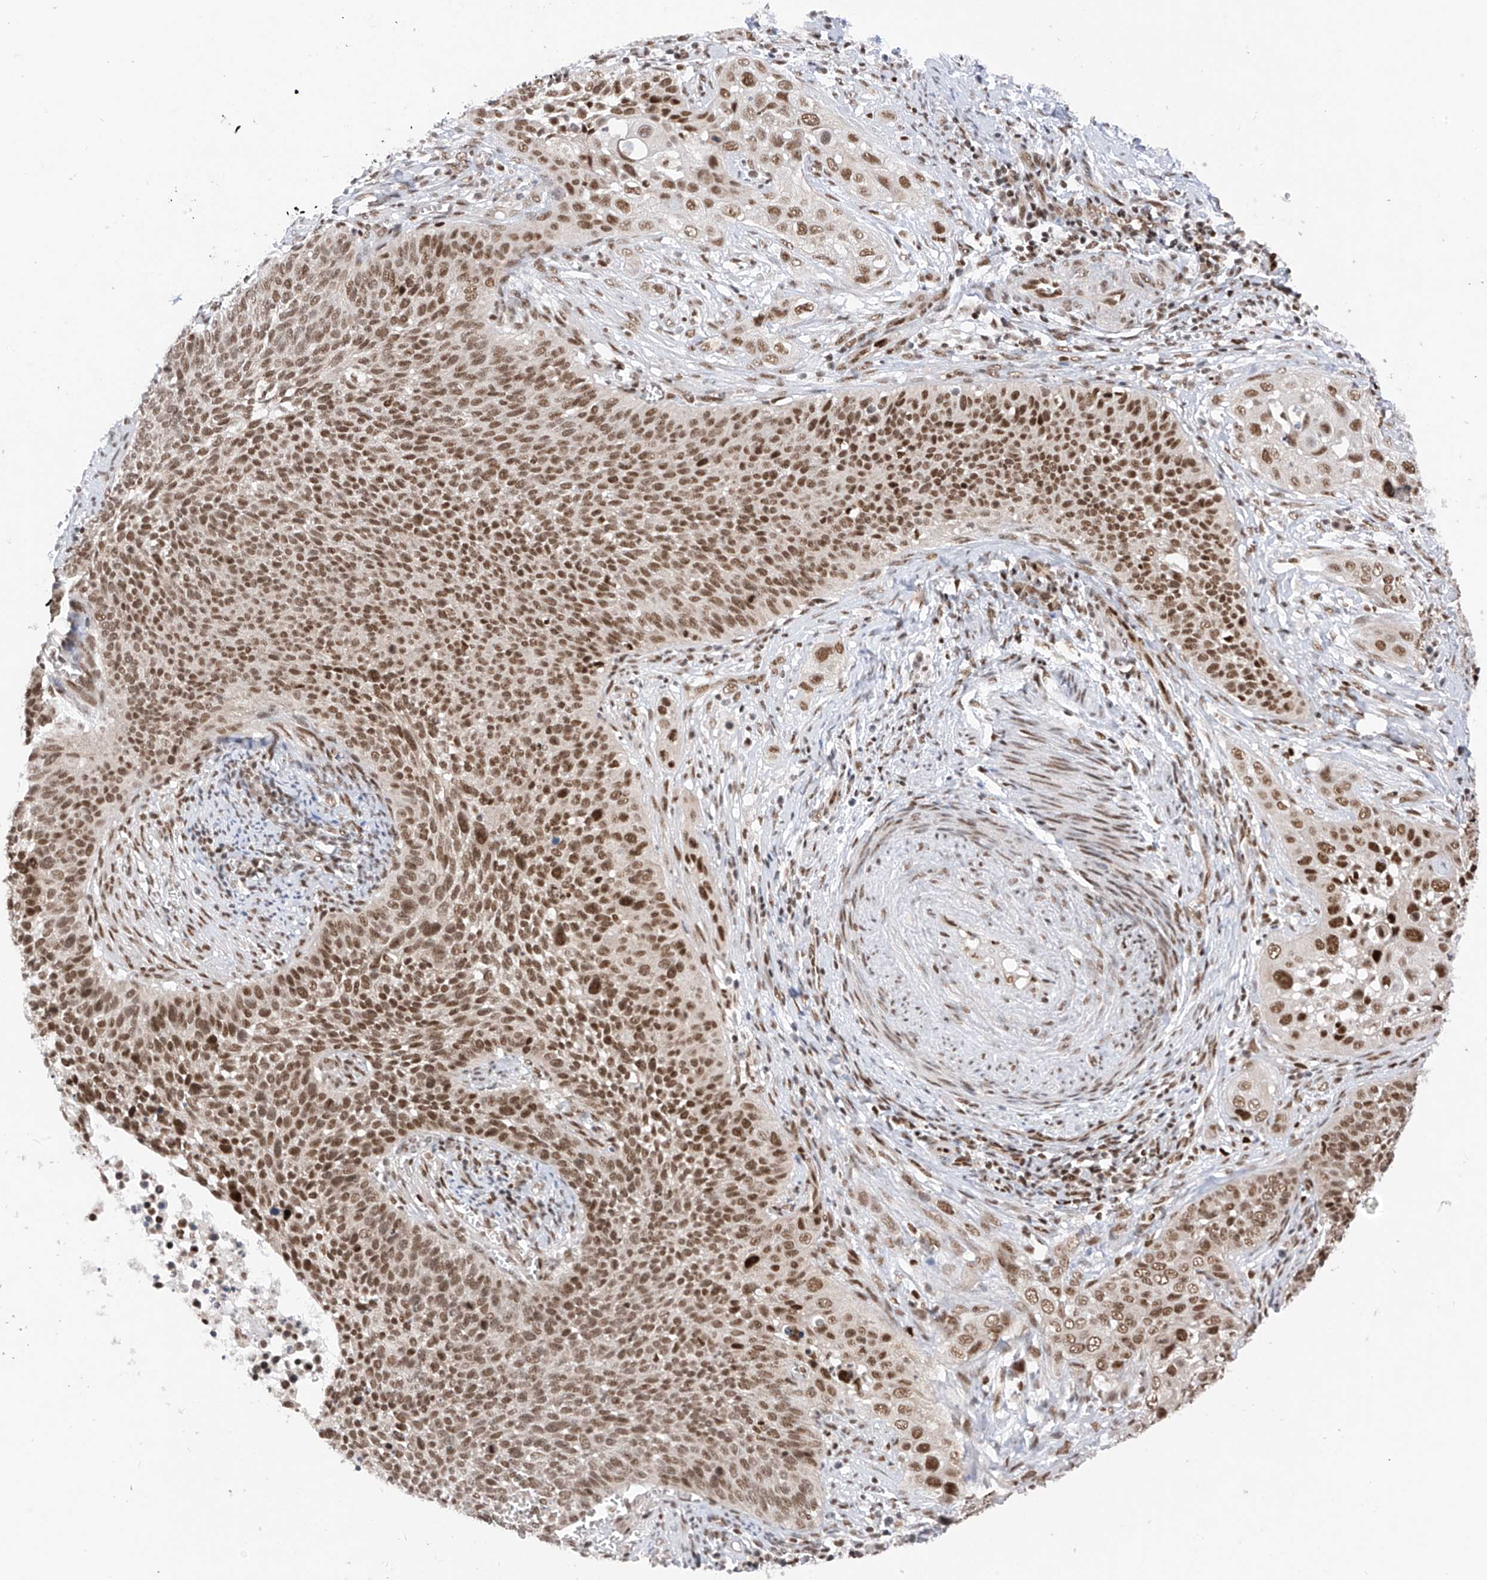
{"staining": {"intensity": "strong", "quantity": ">75%", "location": "cytoplasmic/membranous"}, "tissue": "cervical cancer", "cell_type": "Tumor cells", "image_type": "cancer", "snomed": [{"axis": "morphology", "description": "Squamous cell carcinoma, NOS"}, {"axis": "topography", "description": "Cervix"}], "caption": "IHC (DAB) staining of human cervical cancer (squamous cell carcinoma) shows strong cytoplasmic/membranous protein expression in approximately >75% of tumor cells.", "gene": "AURKAIP1", "patient": {"sex": "female", "age": 34}}